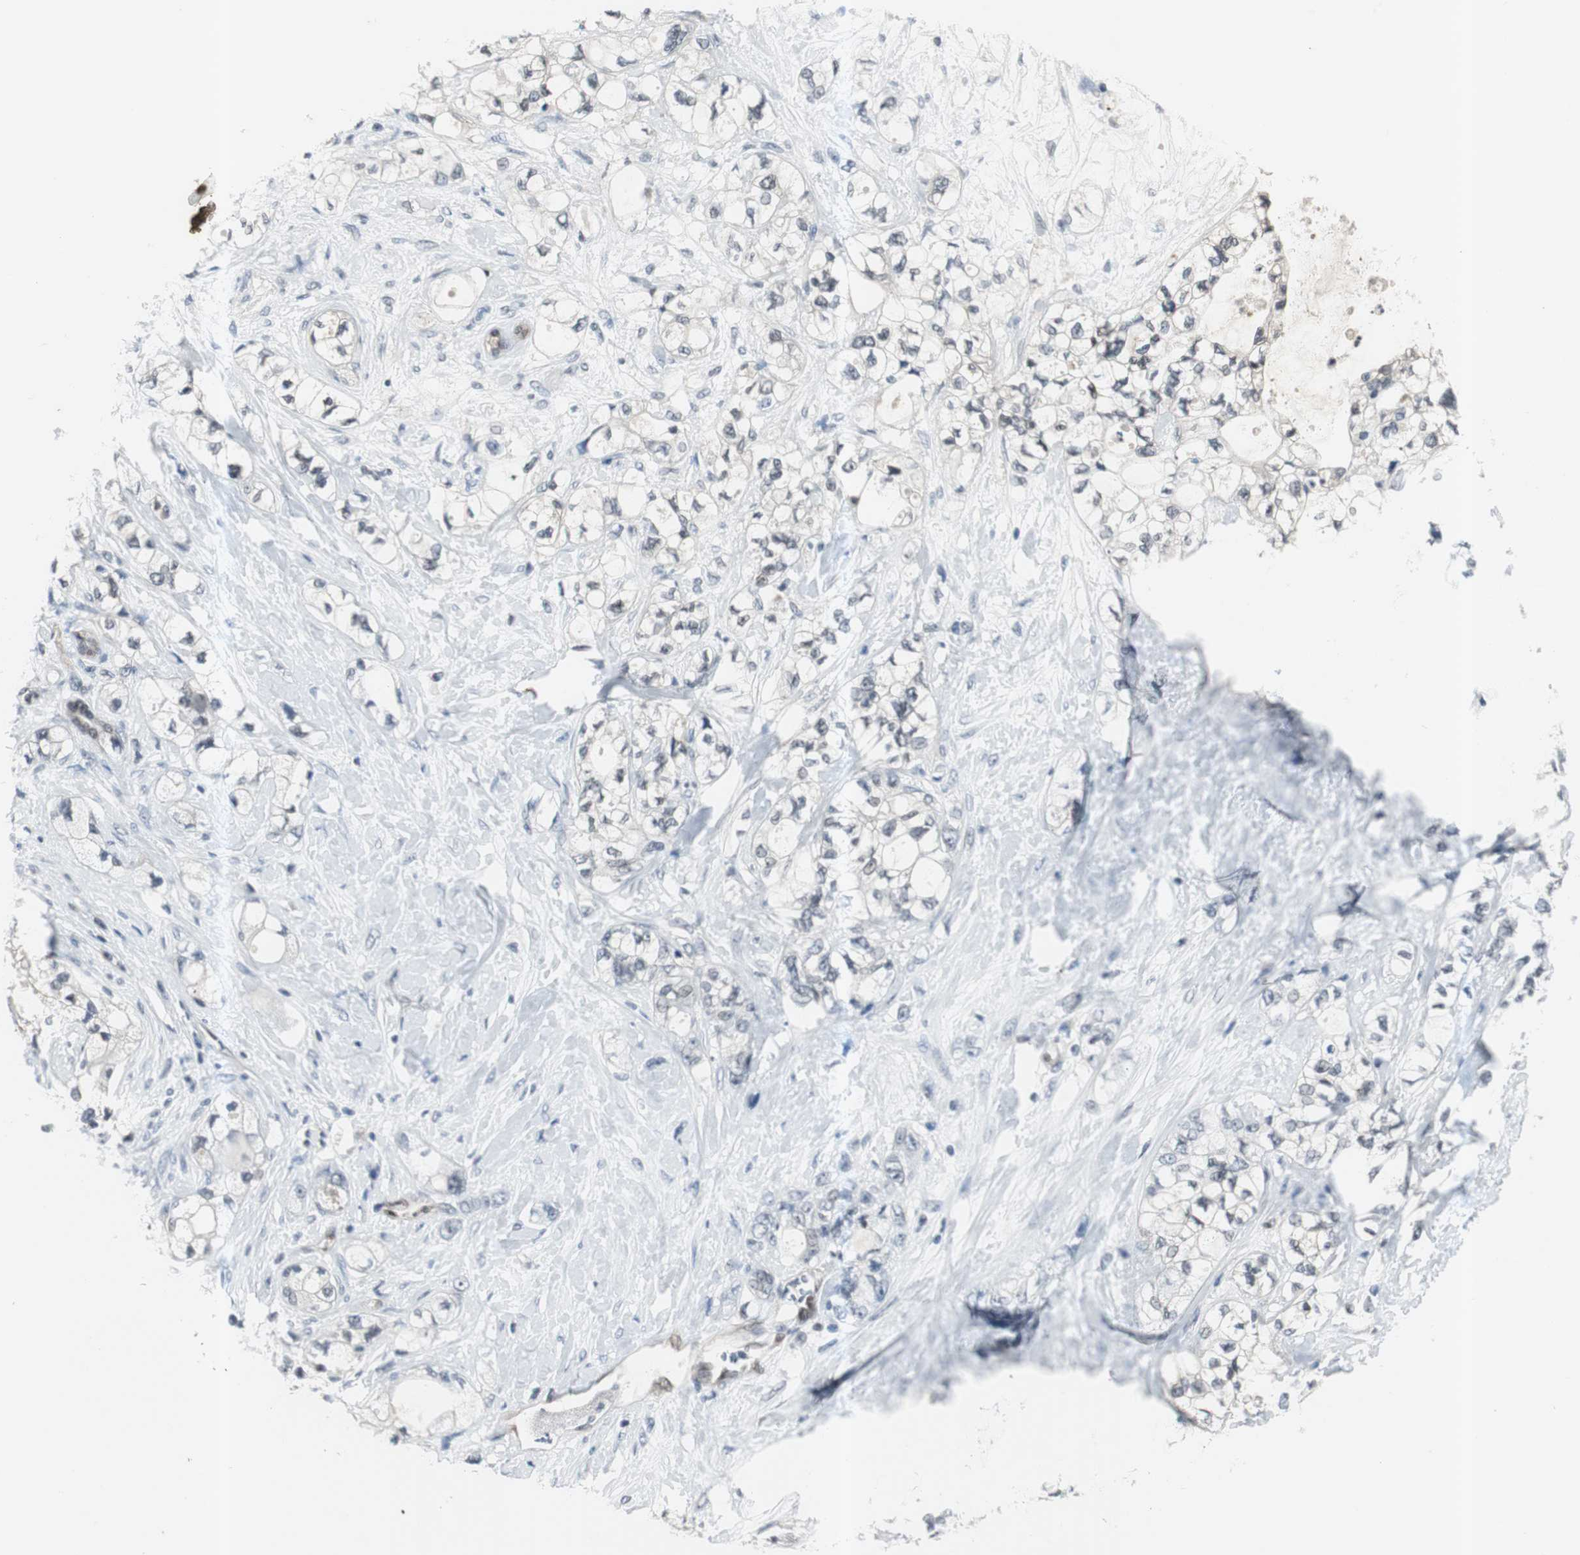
{"staining": {"intensity": "negative", "quantity": "none", "location": "none"}, "tissue": "pancreatic cancer", "cell_type": "Tumor cells", "image_type": "cancer", "snomed": [{"axis": "morphology", "description": "Adenocarcinoma, NOS"}, {"axis": "topography", "description": "Pancreas"}], "caption": "Immunohistochemical staining of human pancreatic cancer (adenocarcinoma) demonstrates no significant expression in tumor cells. The staining was performed using DAB (3,3'-diaminobenzidine) to visualize the protein expression in brown, while the nuclei were stained in blue with hematoxylin (Magnification: 20x).", "gene": "SMAD1", "patient": {"sex": "male", "age": 70}}